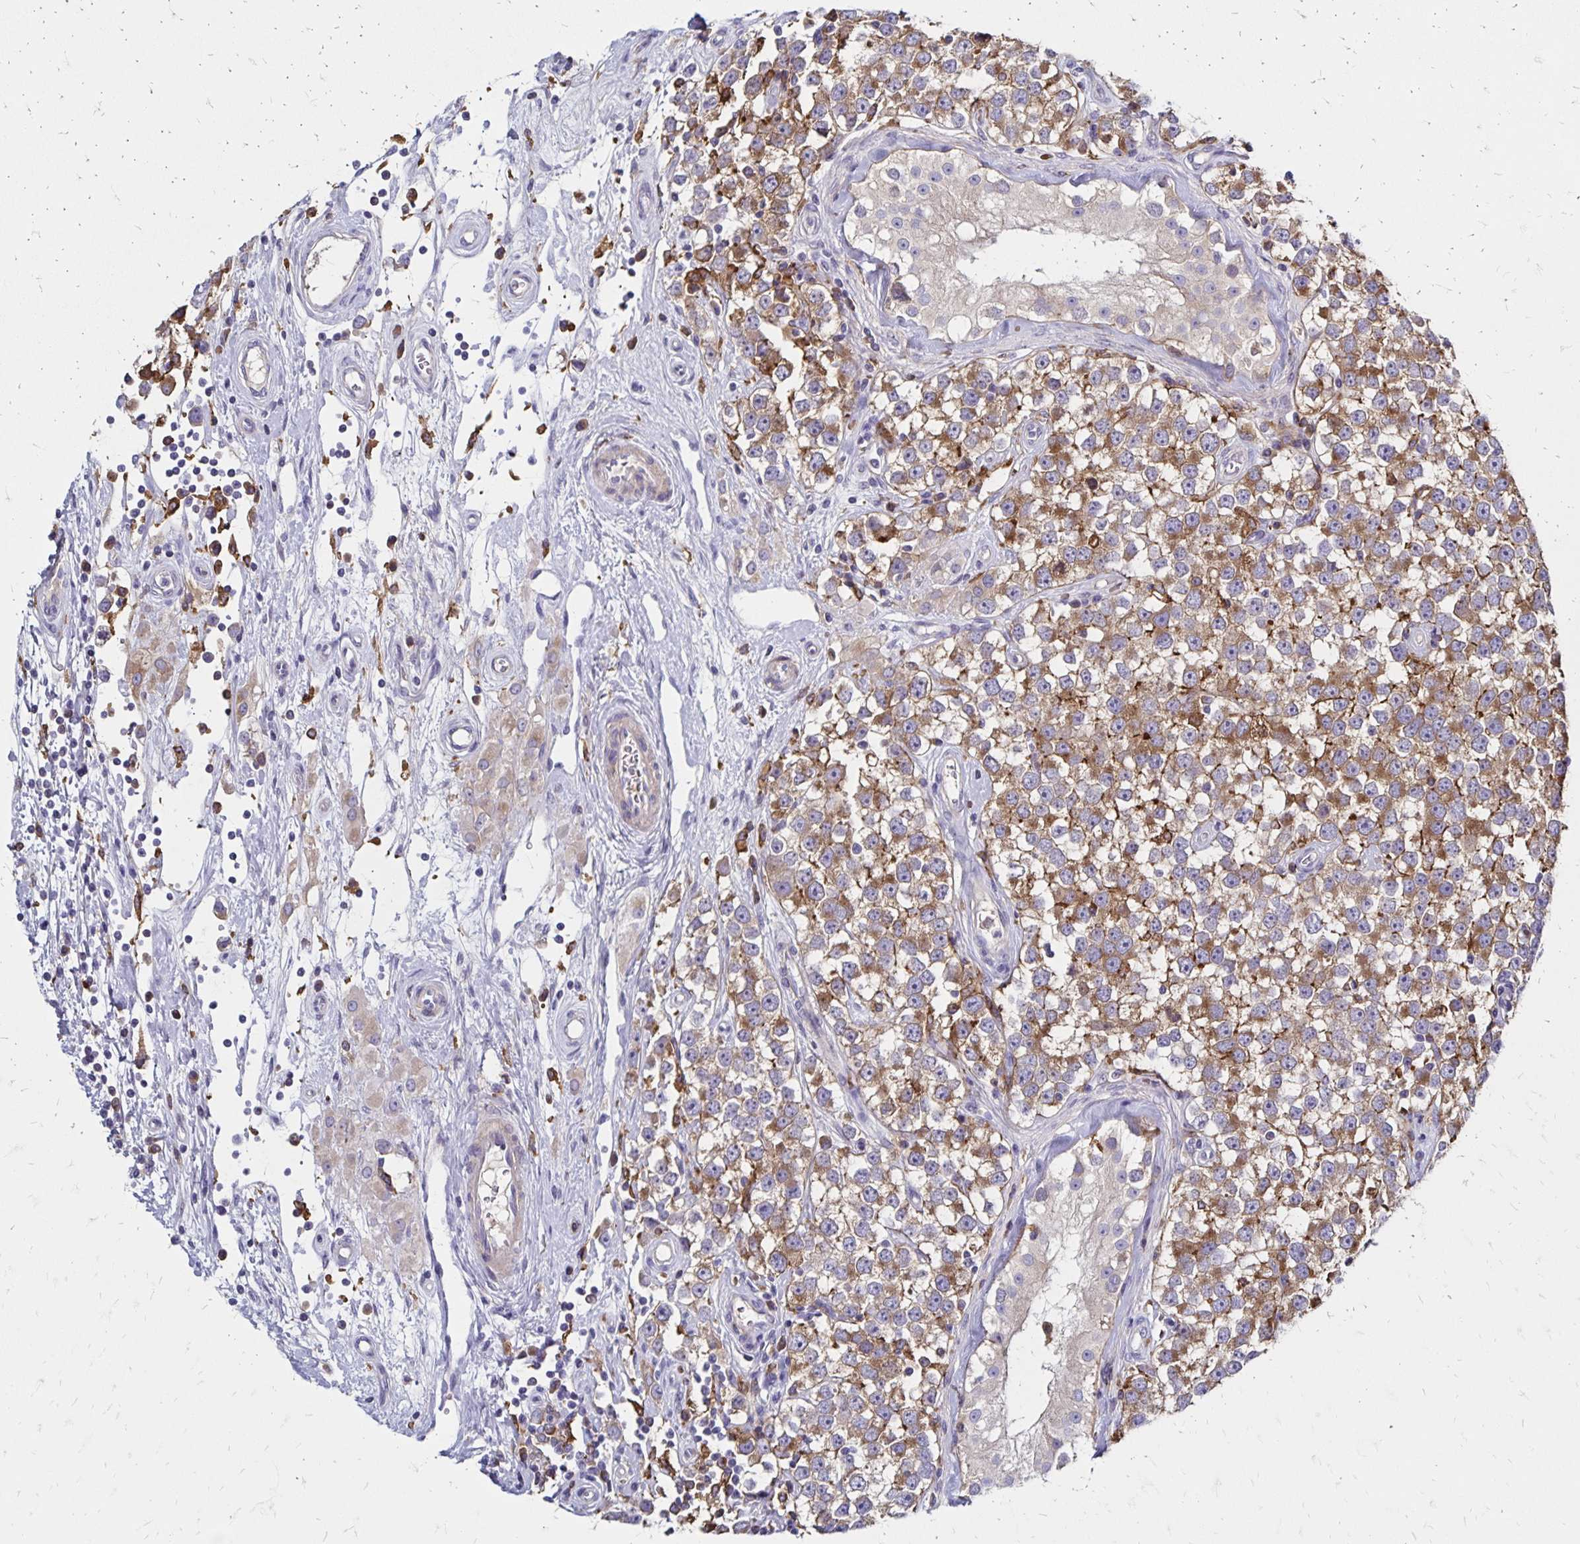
{"staining": {"intensity": "moderate", "quantity": "25%-75%", "location": "cytoplasmic/membranous"}, "tissue": "testis cancer", "cell_type": "Tumor cells", "image_type": "cancer", "snomed": [{"axis": "morphology", "description": "Seminoma, NOS"}, {"axis": "topography", "description": "Testis"}], "caption": "Immunohistochemistry (IHC) micrograph of seminoma (testis) stained for a protein (brown), which shows medium levels of moderate cytoplasmic/membranous staining in approximately 25%-75% of tumor cells.", "gene": "TNS3", "patient": {"sex": "male", "age": 34}}